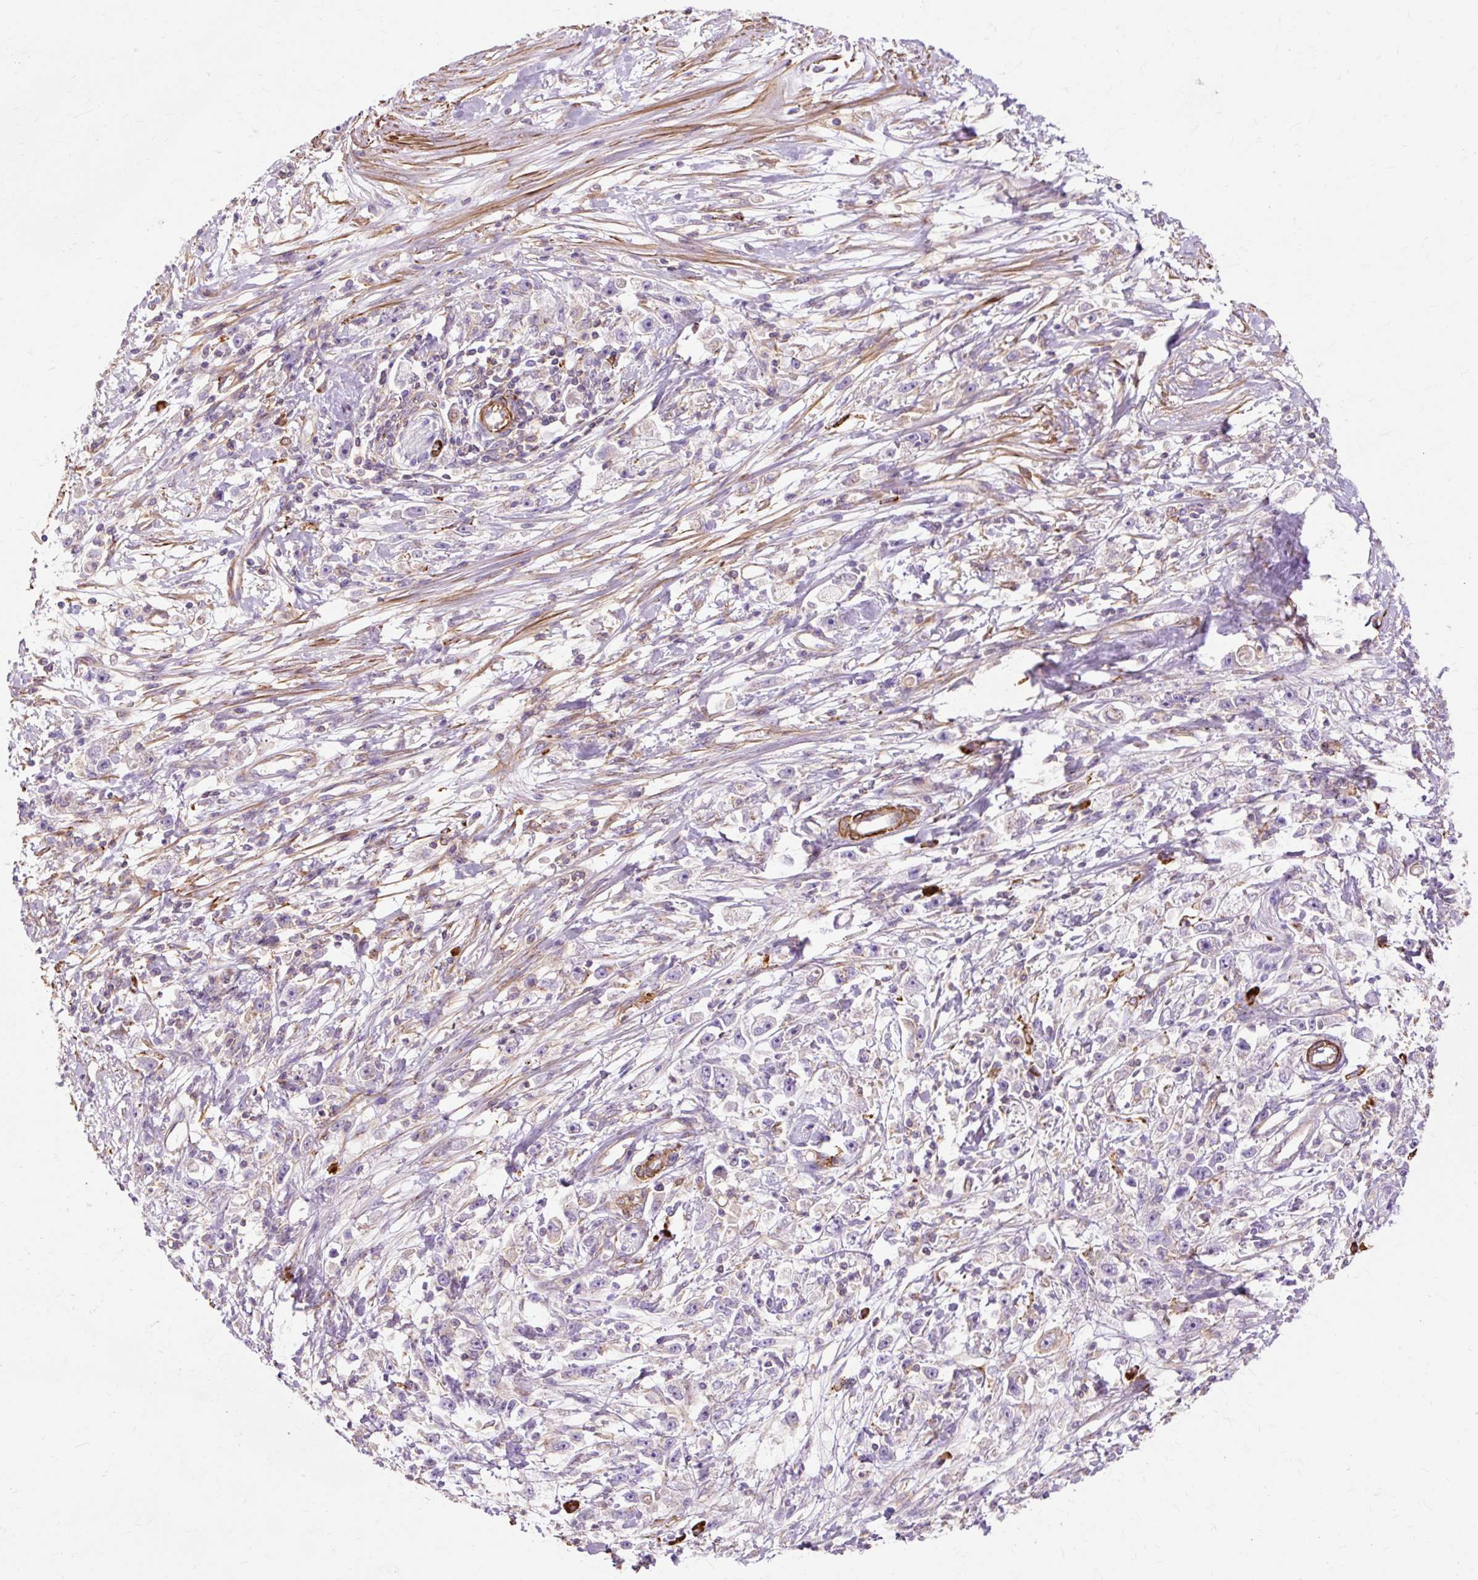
{"staining": {"intensity": "negative", "quantity": "none", "location": "none"}, "tissue": "stomach cancer", "cell_type": "Tumor cells", "image_type": "cancer", "snomed": [{"axis": "morphology", "description": "Adenocarcinoma, NOS"}, {"axis": "topography", "description": "Stomach"}], "caption": "Tumor cells are negative for brown protein staining in stomach cancer (adenocarcinoma).", "gene": "TBC1D2B", "patient": {"sex": "female", "age": 59}}